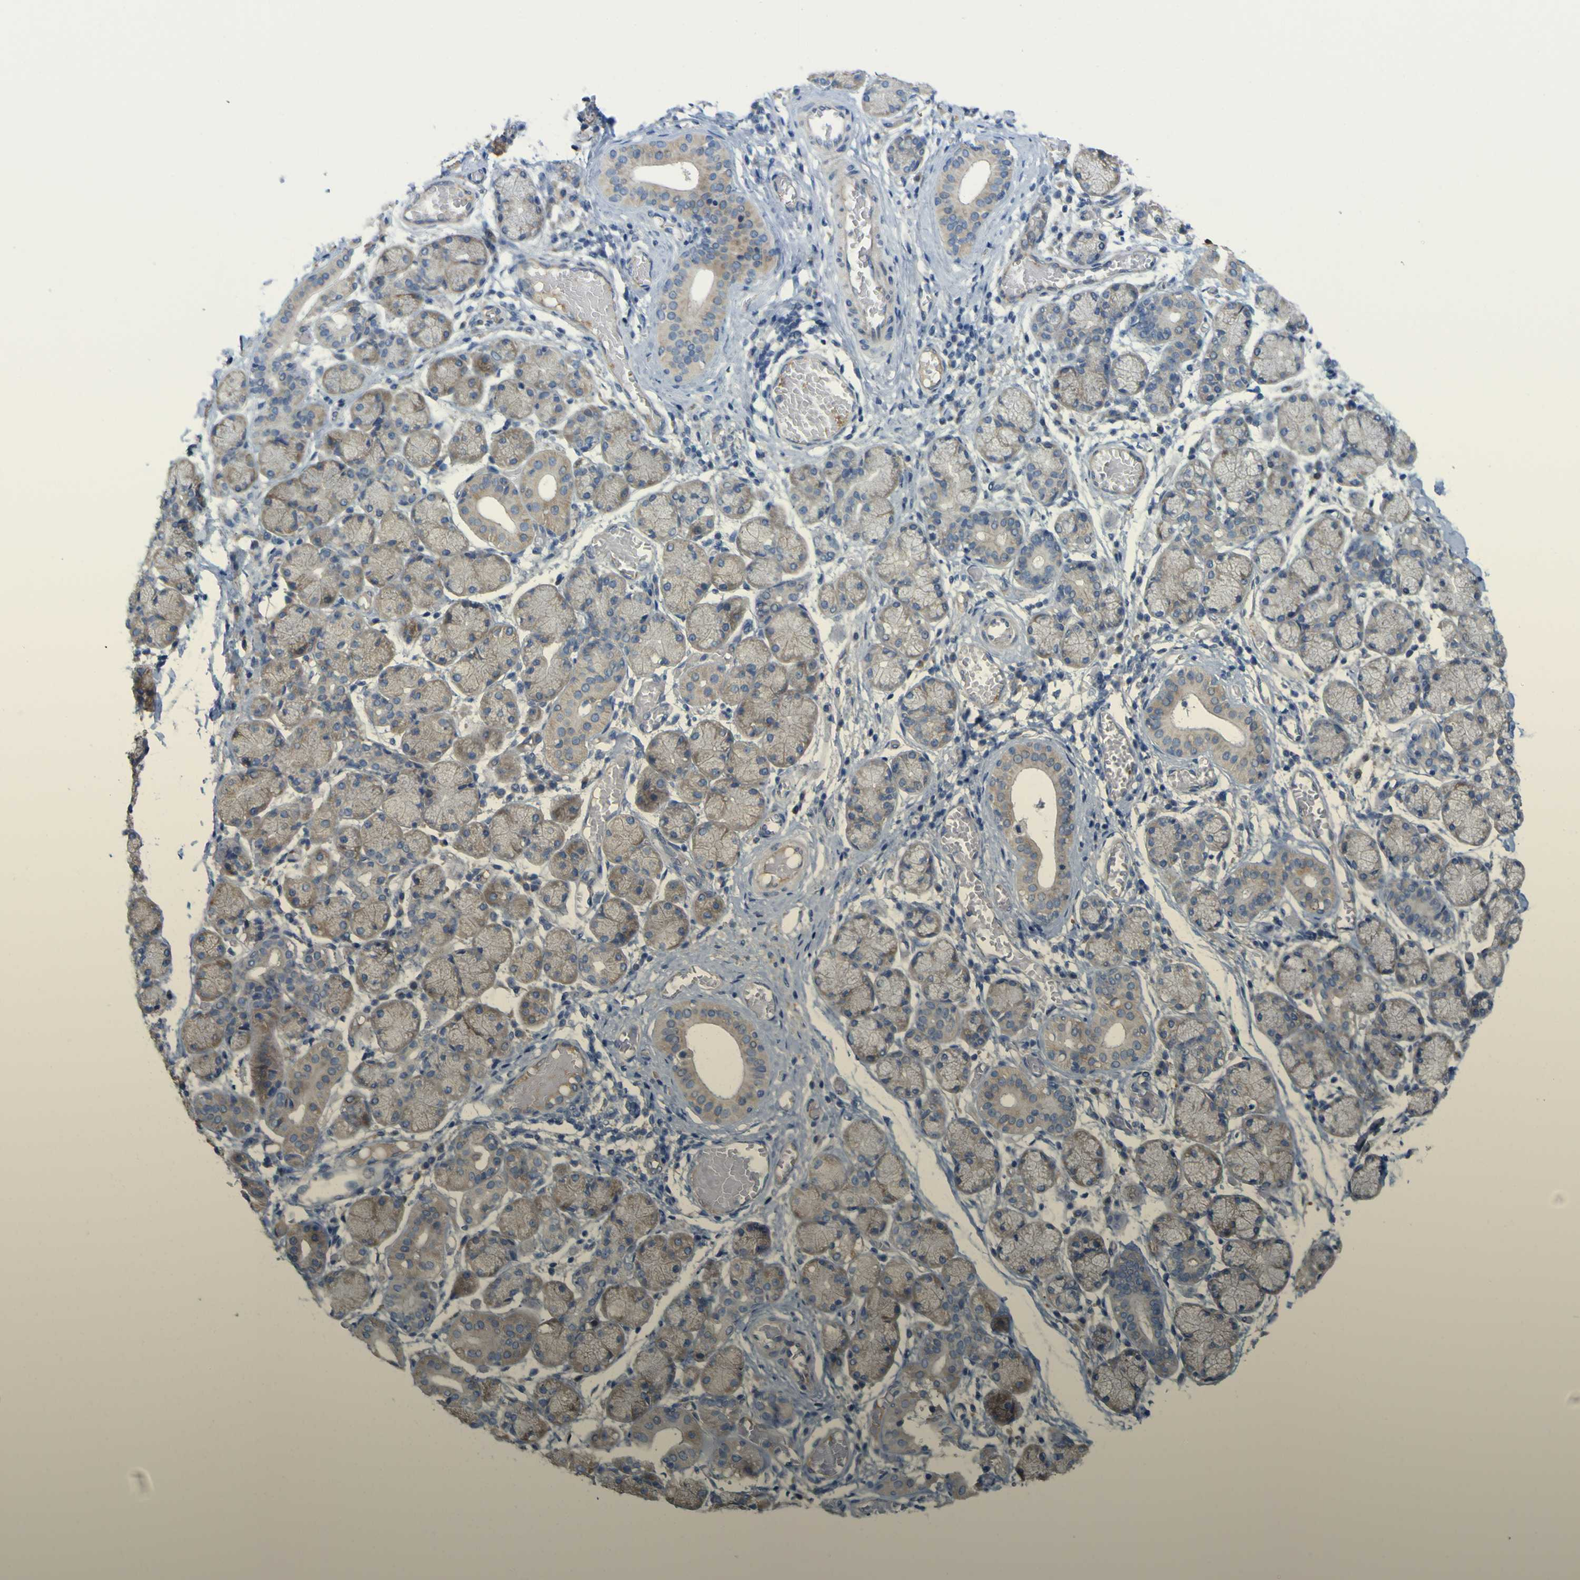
{"staining": {"intensity": "moderate", "quantity": ">75%", "location": "cytoplasmic/membranous"}, "tissue": "salivary gland", "cell_type": "Glandular cells", "image_type": "normal", "snomed": [{"axis": "morphology", "description": "Normal tissue, NOS"}, {"axis": "topography", "description": "Salivary gland"}], "caption": "Protein expression analysis of benign human salivary gland reveals moderate cytoplasmic/membranous positivity in approximately >75% of glandular cells.", "gene": "MYEOV", "patient": {"sex": "female", "age": 24}}